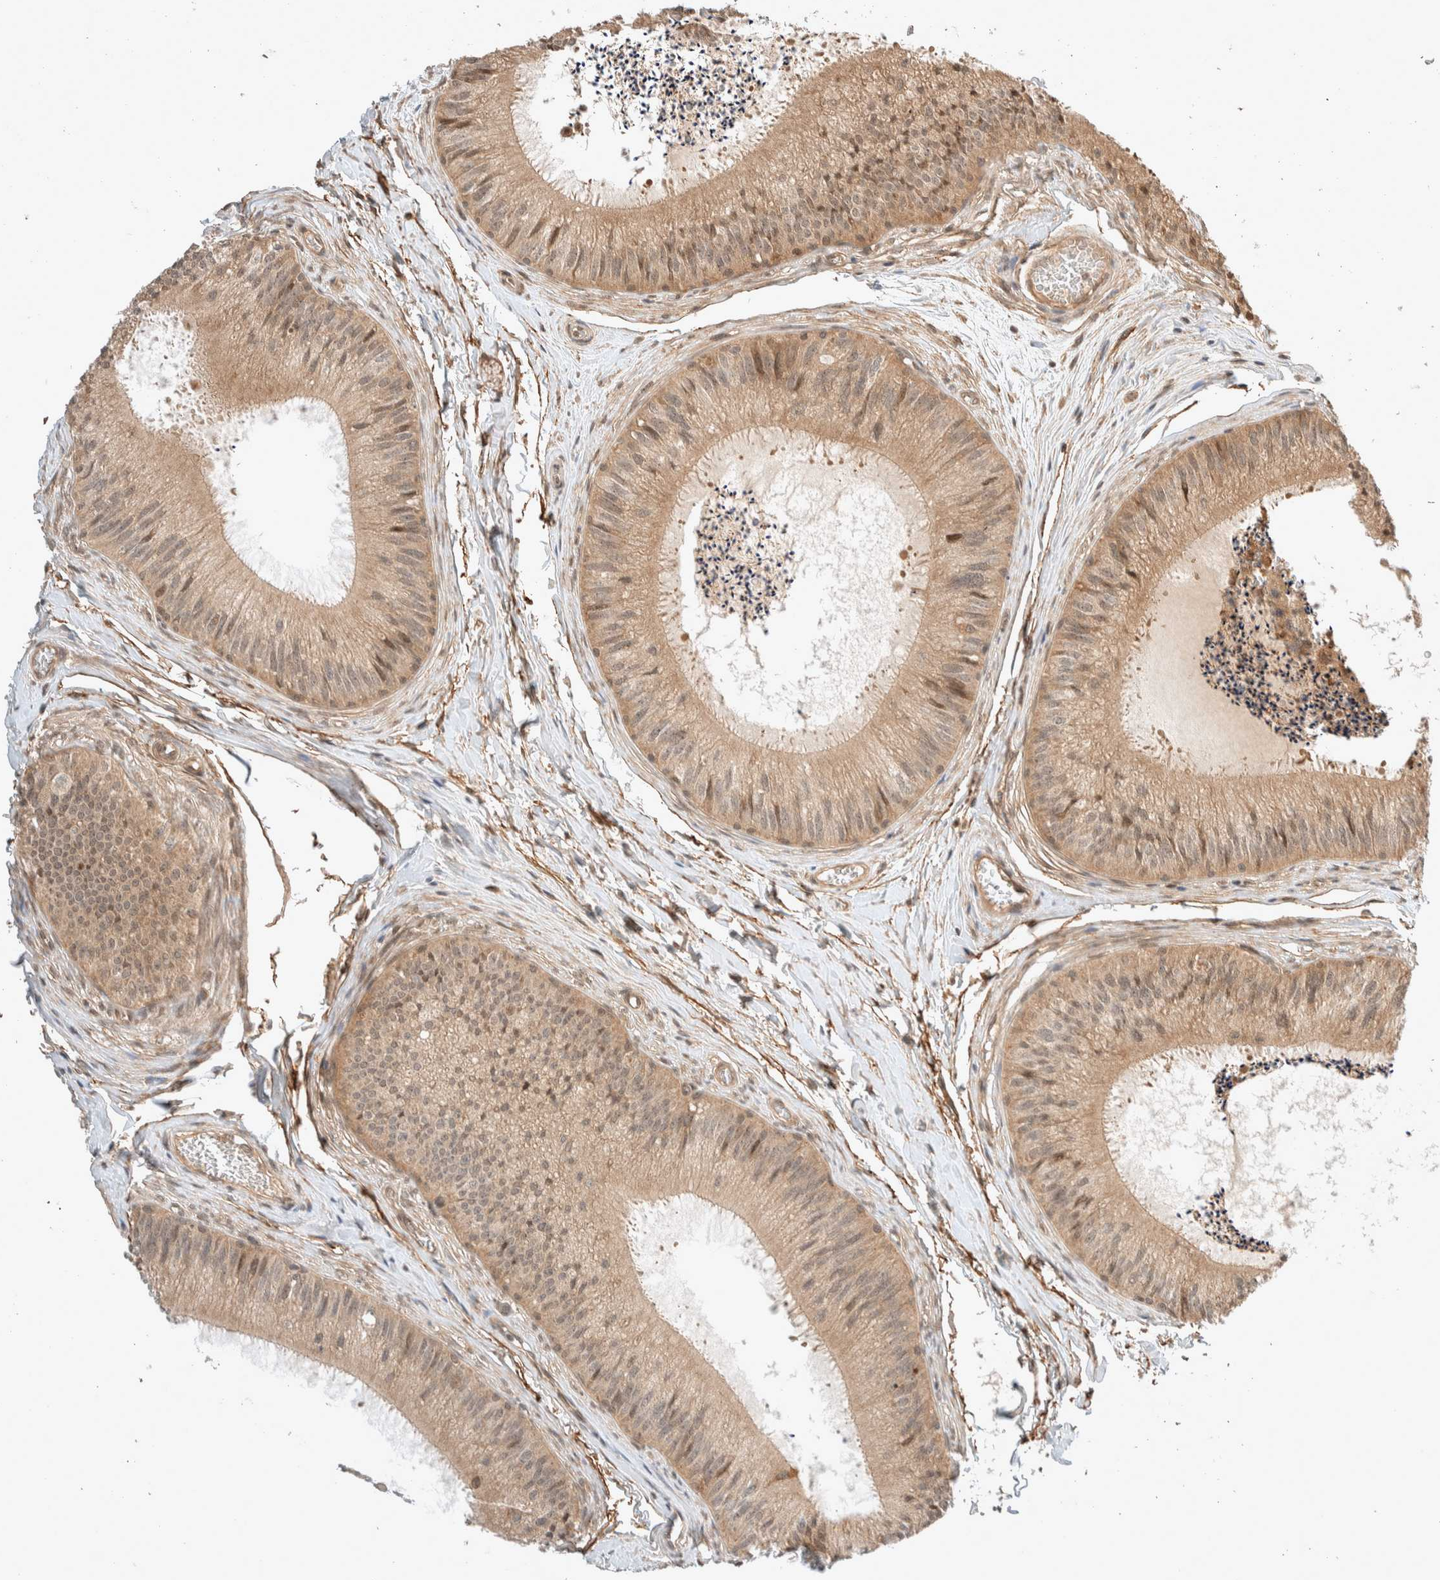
{"staining": {"intensity": "weak", "quantity": ">75%", "location": "cytoplasmic/membranous"}, "tissue": "epididymis", "cell_type": "Glandular cells", "image_type": "normal", "snomed": [{"axis": "morphology", "description": "Normal tissue, NOS"}, {"axis": "topography", "description": "Epididymis"}], "caption": "This image demonstrates benign epididymis stained with IHC to label a protein in brown. The cytoplasmic/membranous of glandular cells show weak positivity for the protein. Nuclei are counter-stained blue.", "gene": "THRA", "patient": {"sex": "male", "age": 31}}